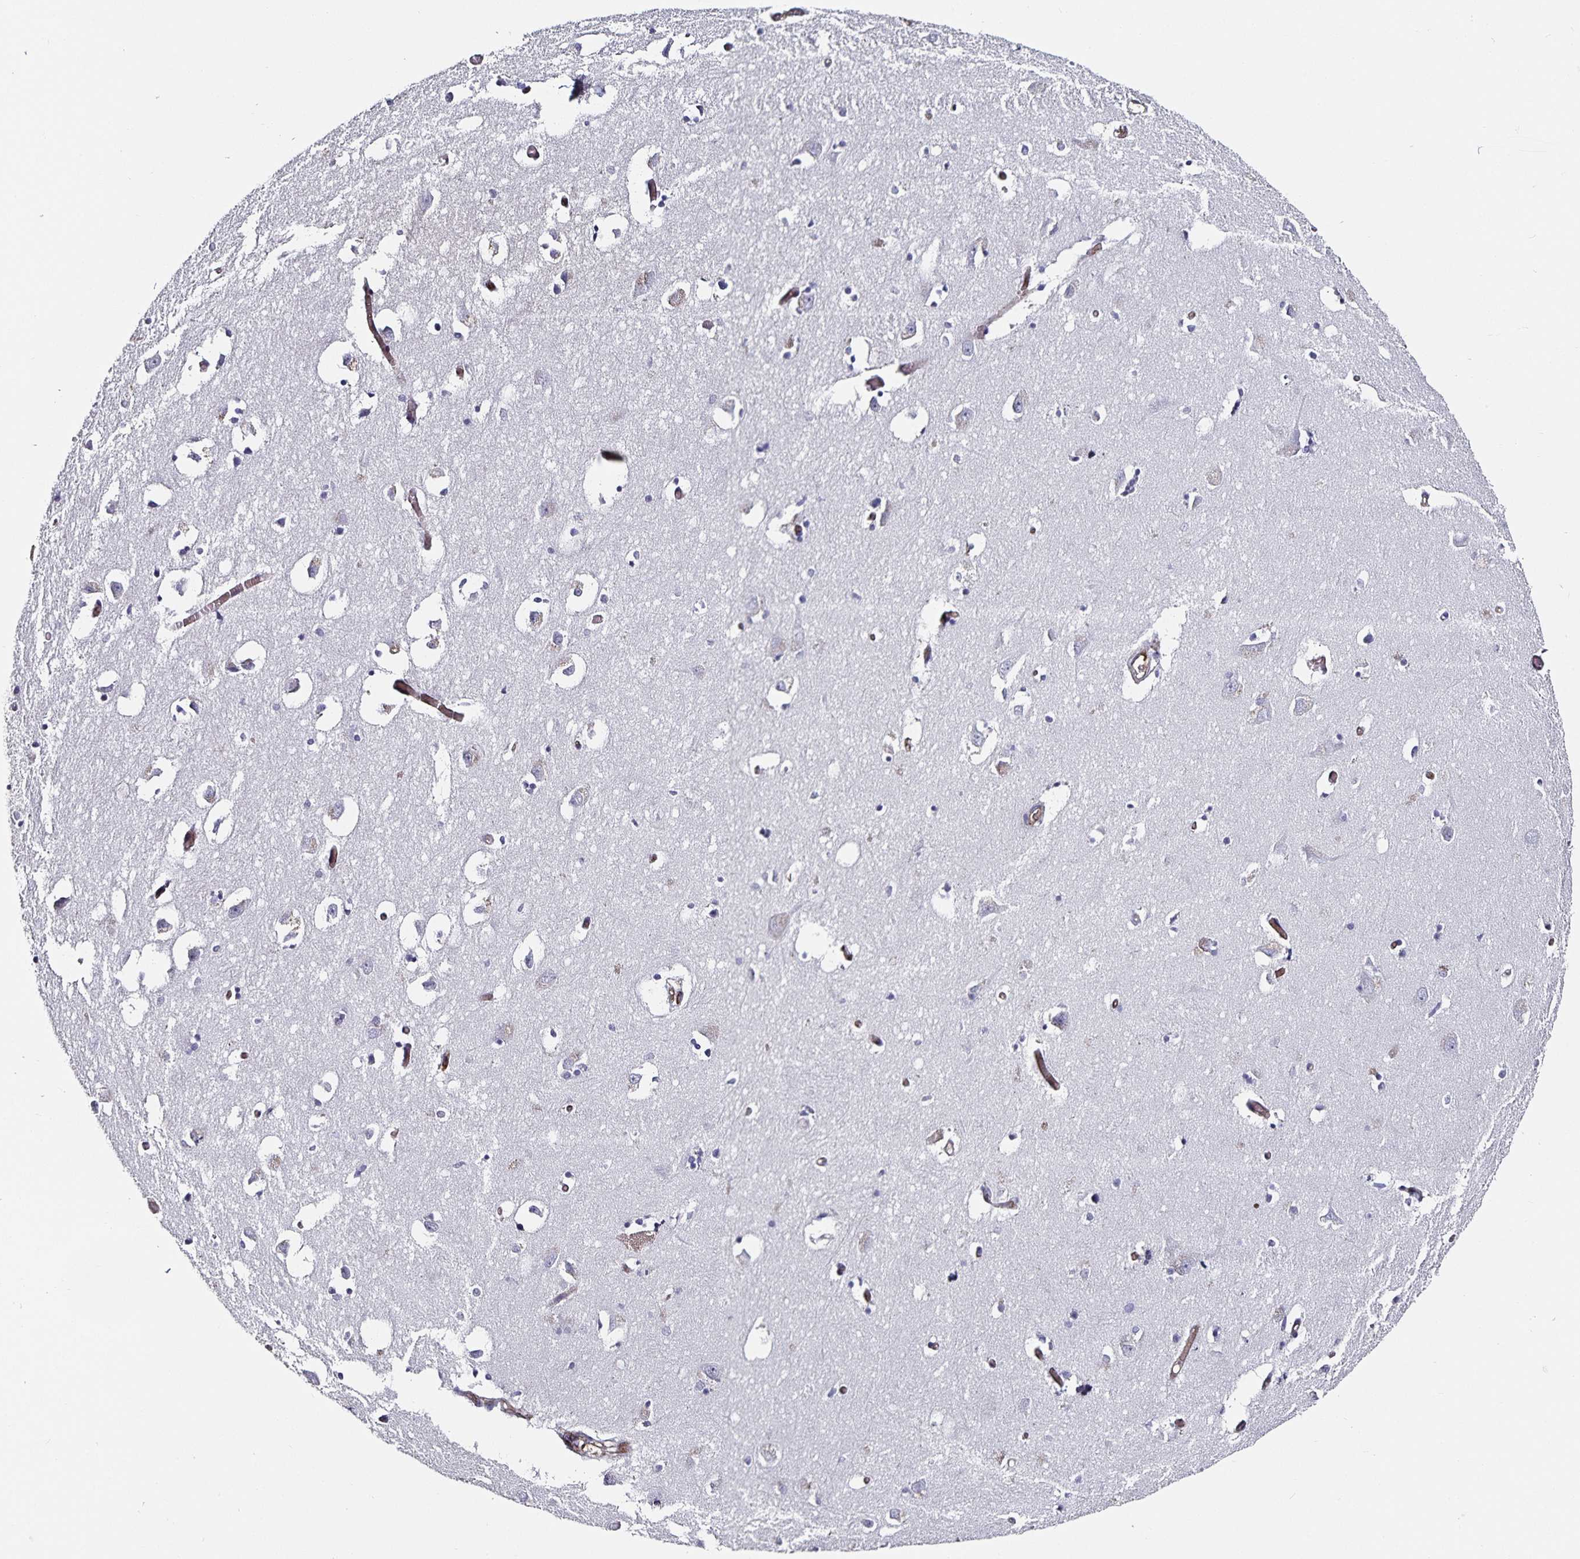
{"staining": {"intensity": "negative", "quantity": "none", "location": "none"}, "tissue": "caudate", "cell_type": "Glial cells", "image_type": "normal", "snomed": [{"axis": "morphology", "description": "Normal tissue, NOS"}, {"axis": "topography", "description": "Lateral ventricle wall"}, {"axis": "topography", "description": "Hippocampus"}], "caption": "The immunohistochemistry image has no significant expression in glial cells of caudate. (Brightfield microscopy of DAB IHC at high magnification).", "gene": "PODXL", "patient": {"sex": "female", "age": 63}}